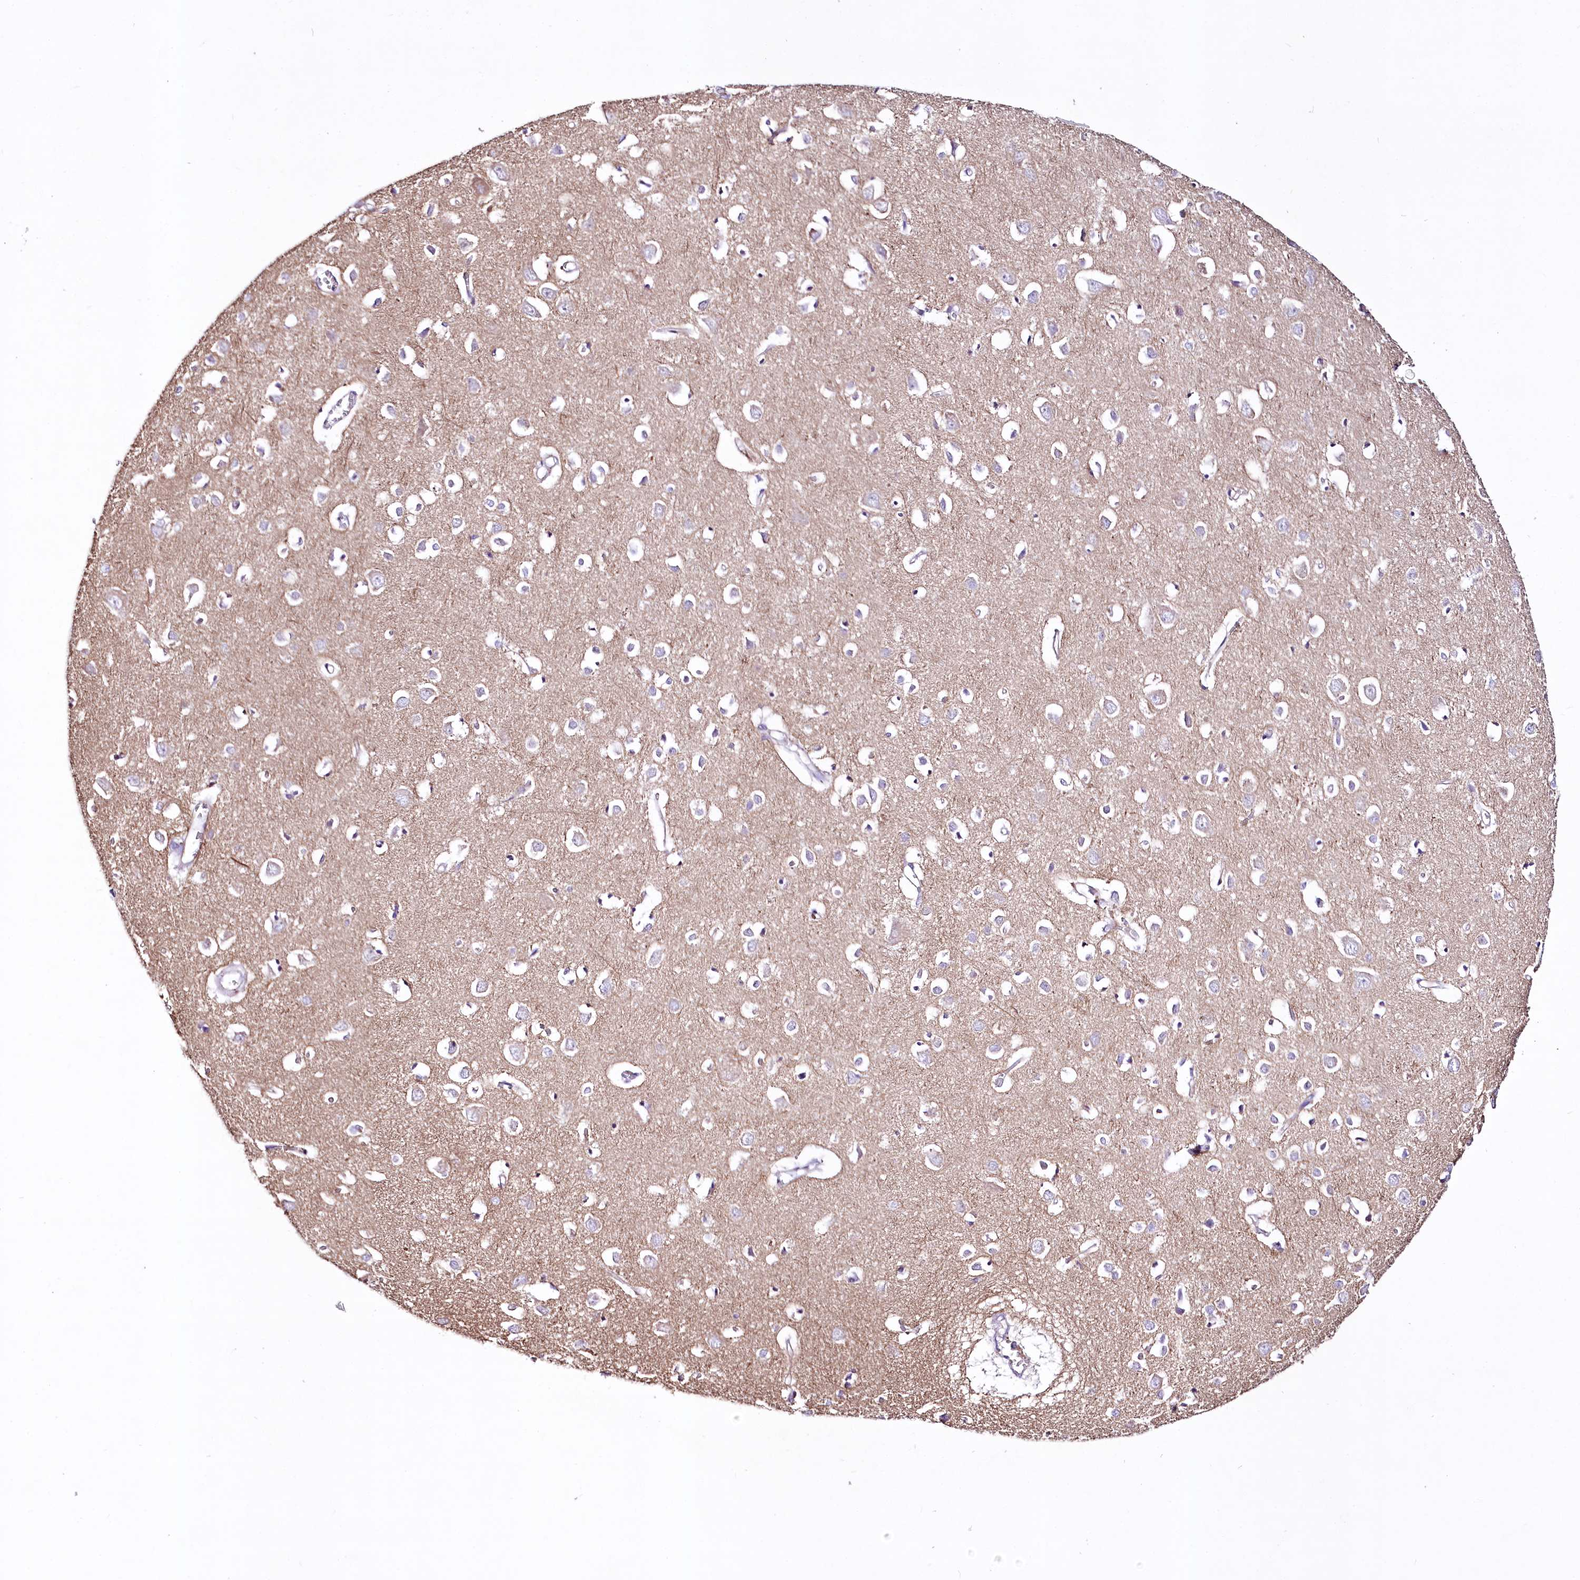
{"staining": {"intensity": "weak", "quantity": "25%-75%", "location": "cytoplasmic/membranous"}, "tissue": "cerebral cortex", "cell_type": "Endothelial cells", "image_type": "normal", "snomed": [{"axis": "morphology", "description": "Normal tissue, NOS"}, {"axis": "topography", "description": "Cerebral cortex"}], "caption": "A high-resolution image shows immunohistochemistry (IHC) staining of unremarkable cerebral cortex, which demonstrates weak cytoplasmic/membranous positivity in about 25%-75% of endothelial cells.", "gene": "LRRC34", "patient": {"sex": "female", "age": 64}}